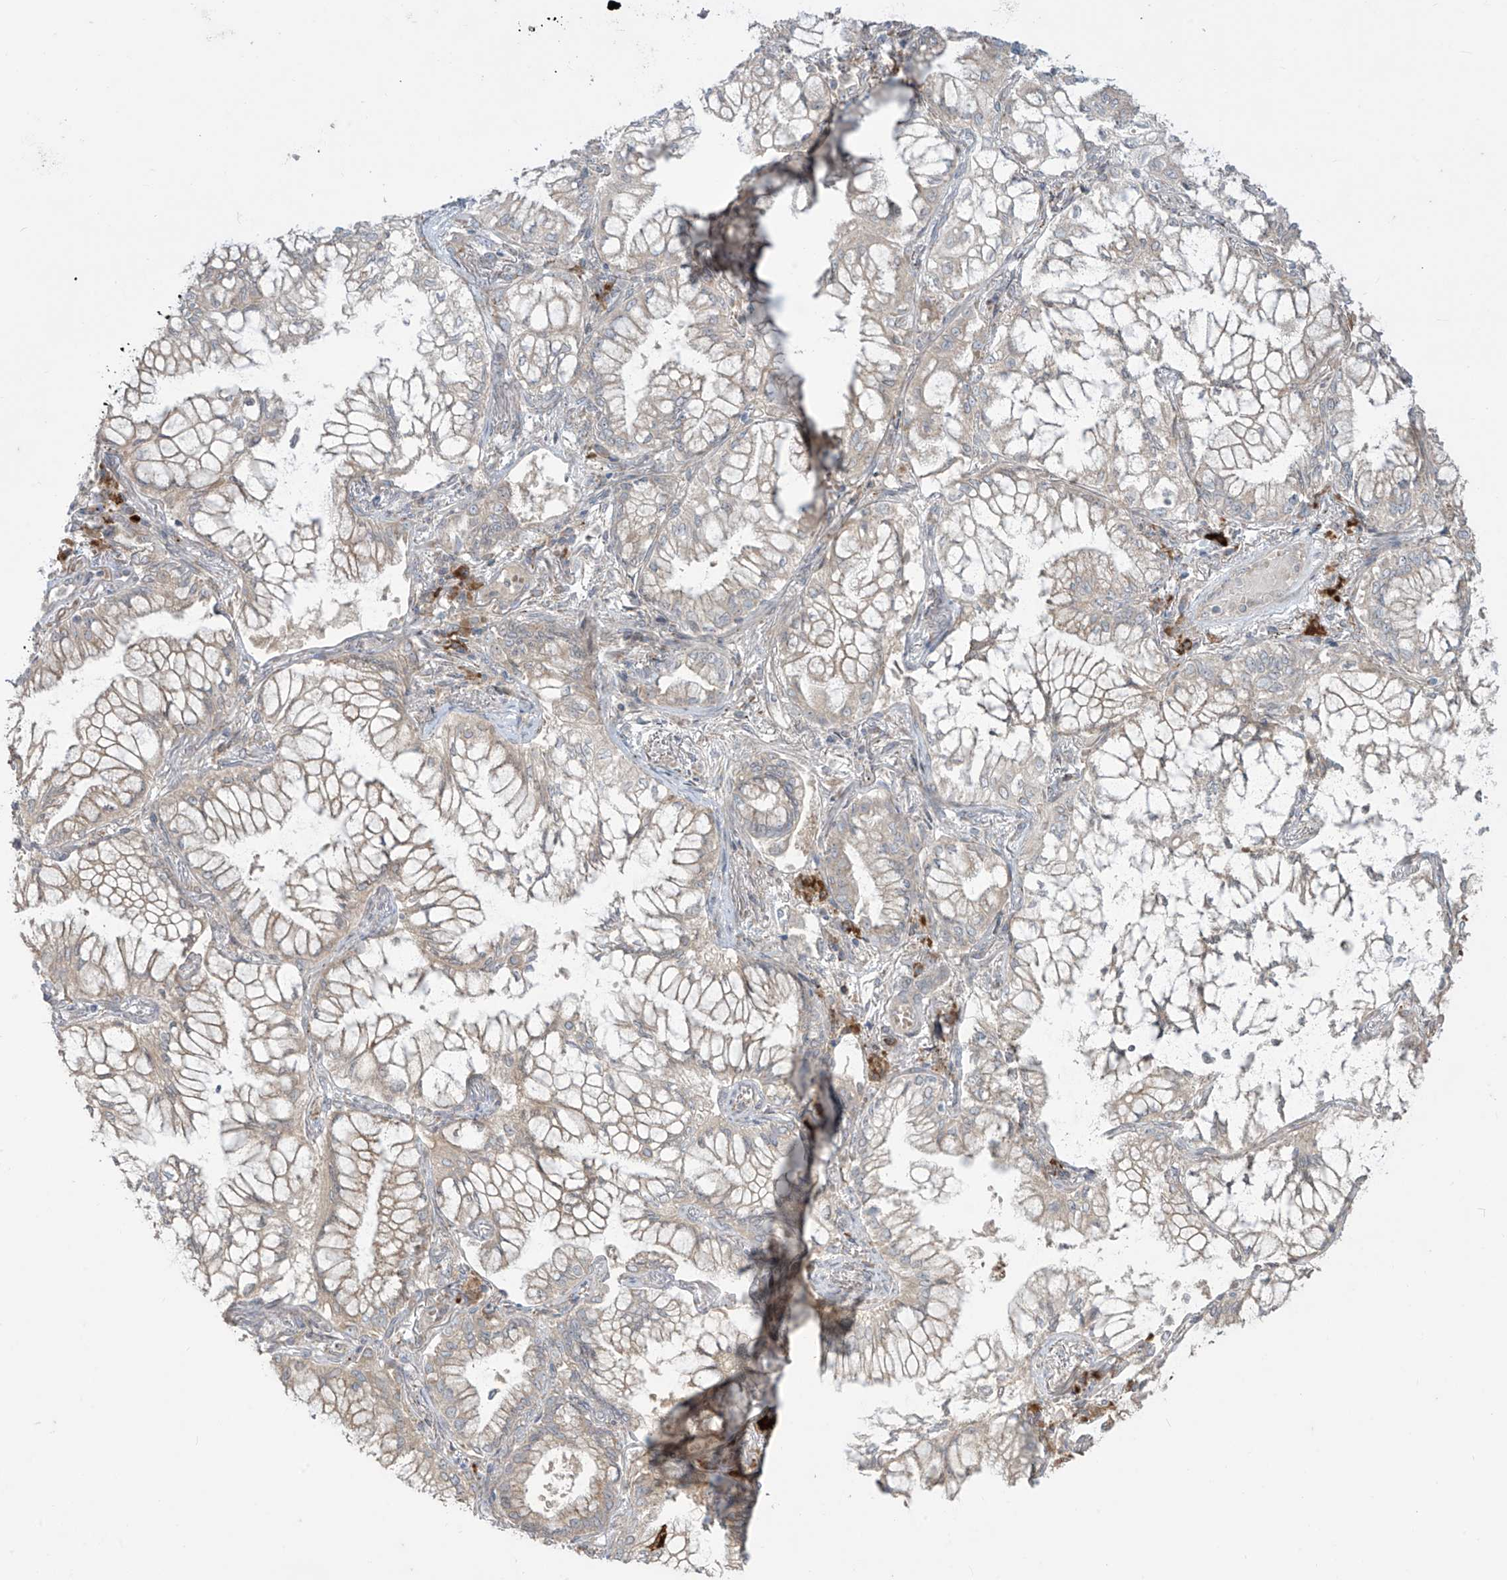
{"staining": {"intensity": "negative", "quantity": "none", "location": "none"}, "tissue": "lung cancer", "cell_type": "Tumor cells", "image_type": "cancer", "snomed": [{"axis": "morphology", "description": "Adenocarcinoma, NOS"}, {"axis": "topography", "description": "Lung"}], "caption": "Lung cancer (adenocarcinoma) was stained to show a protein in brown. There is no significant expression in tumor cells.", "gene": "PPAT", "patient": {"sex": "female", "age": 70}}